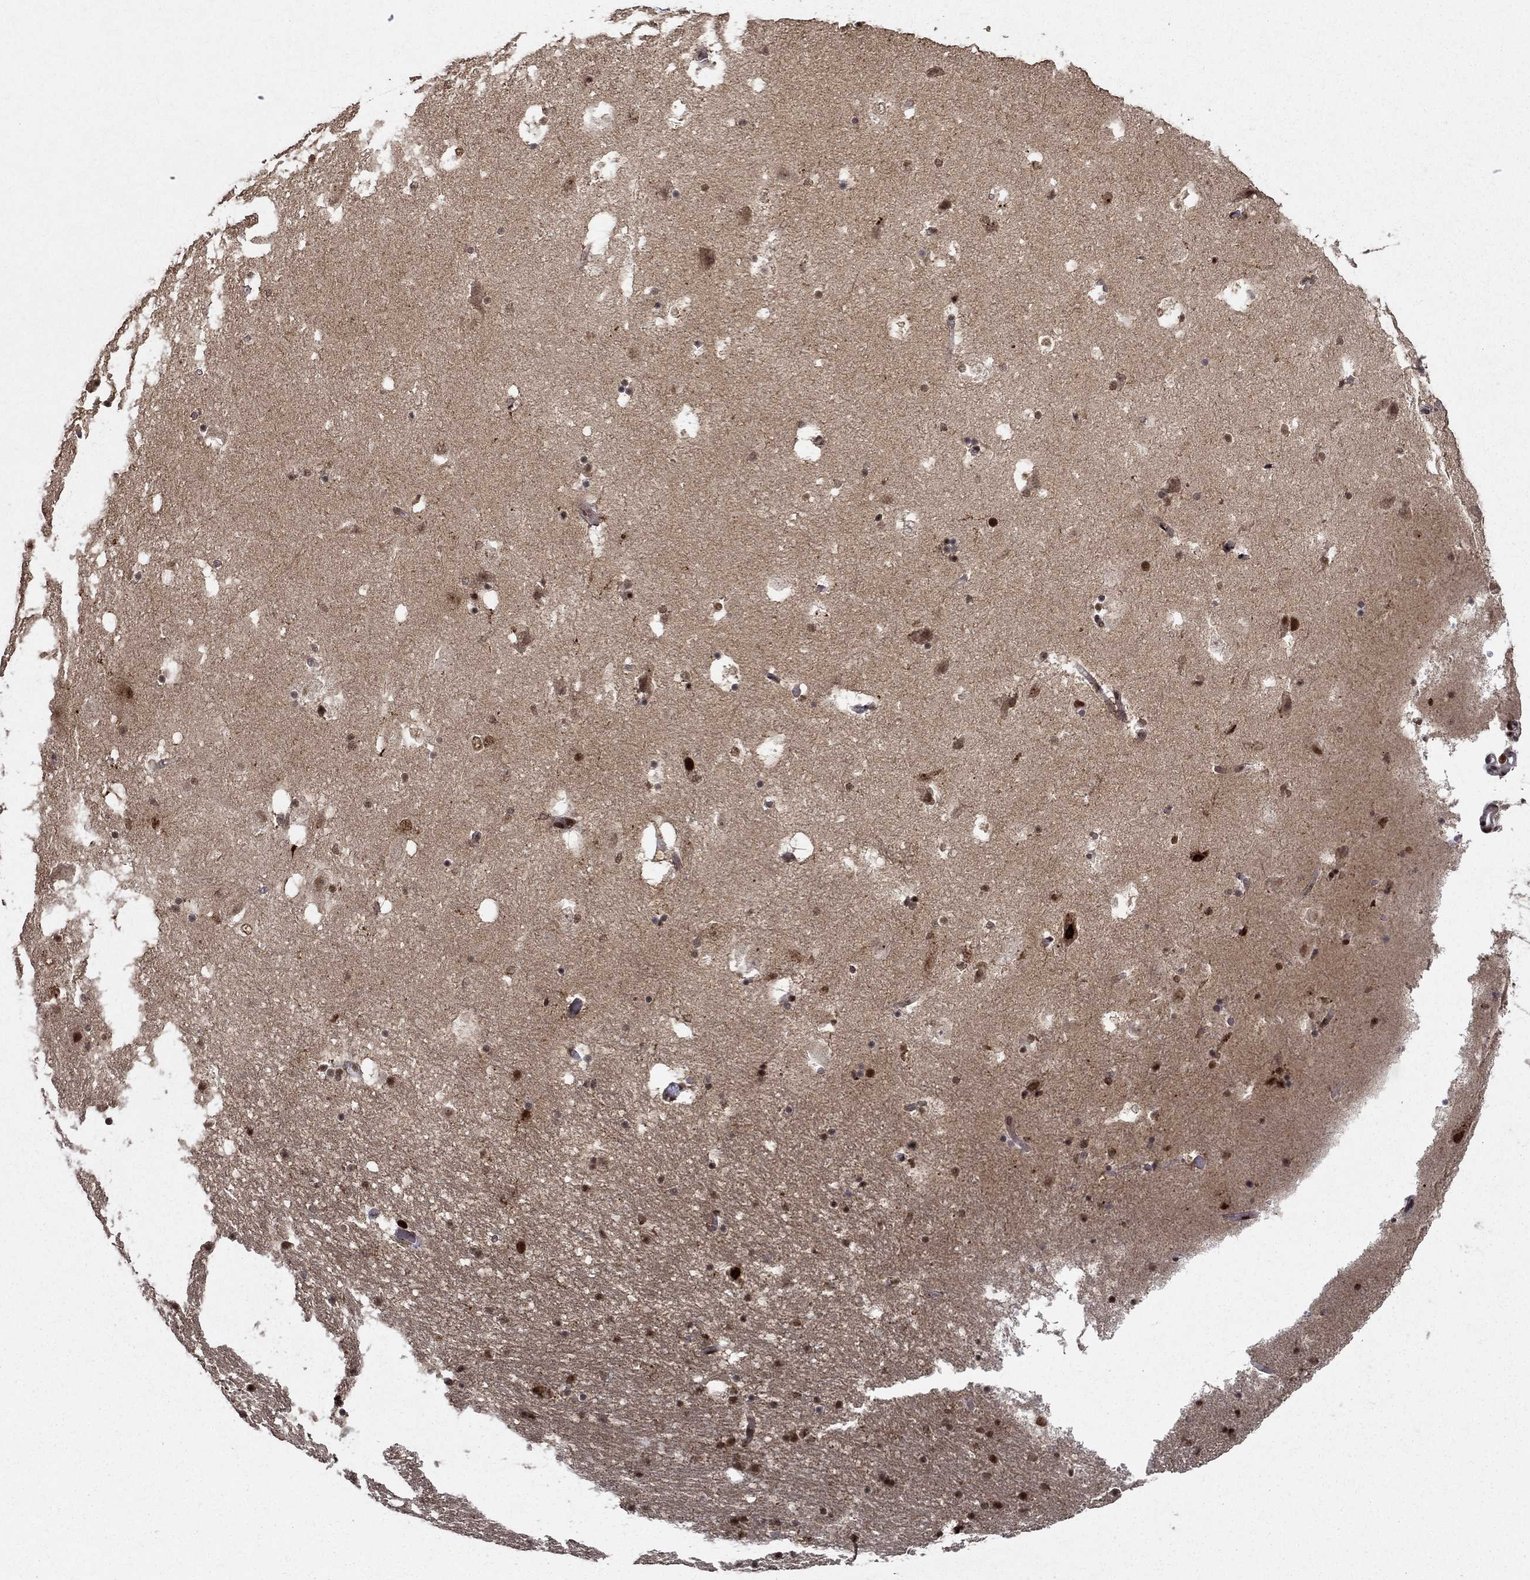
{"staining": {"intensity": "moderate", "quantity": "<25%", "location": "nuclear"}, "tissue": "hippocampus", "cell_type": "Glial cells", "image_type": "normal", "snomed": [{"axis": "morphology", "description": "Normal tissue, NOS"}, {"axis": "topography", "description": "Hippocampus"}], "caption": "Immunohistochemistry histopathology image of benign hippocampus: hippocampus stained using immunohistochemistry demonstrates low levels of moderate protein expression localized specifically in the nuclear of glial cells, appearing as a nuclear brown color.", "gene": "CDCA7L", "patient": {"sex": "male", "age": 51}}